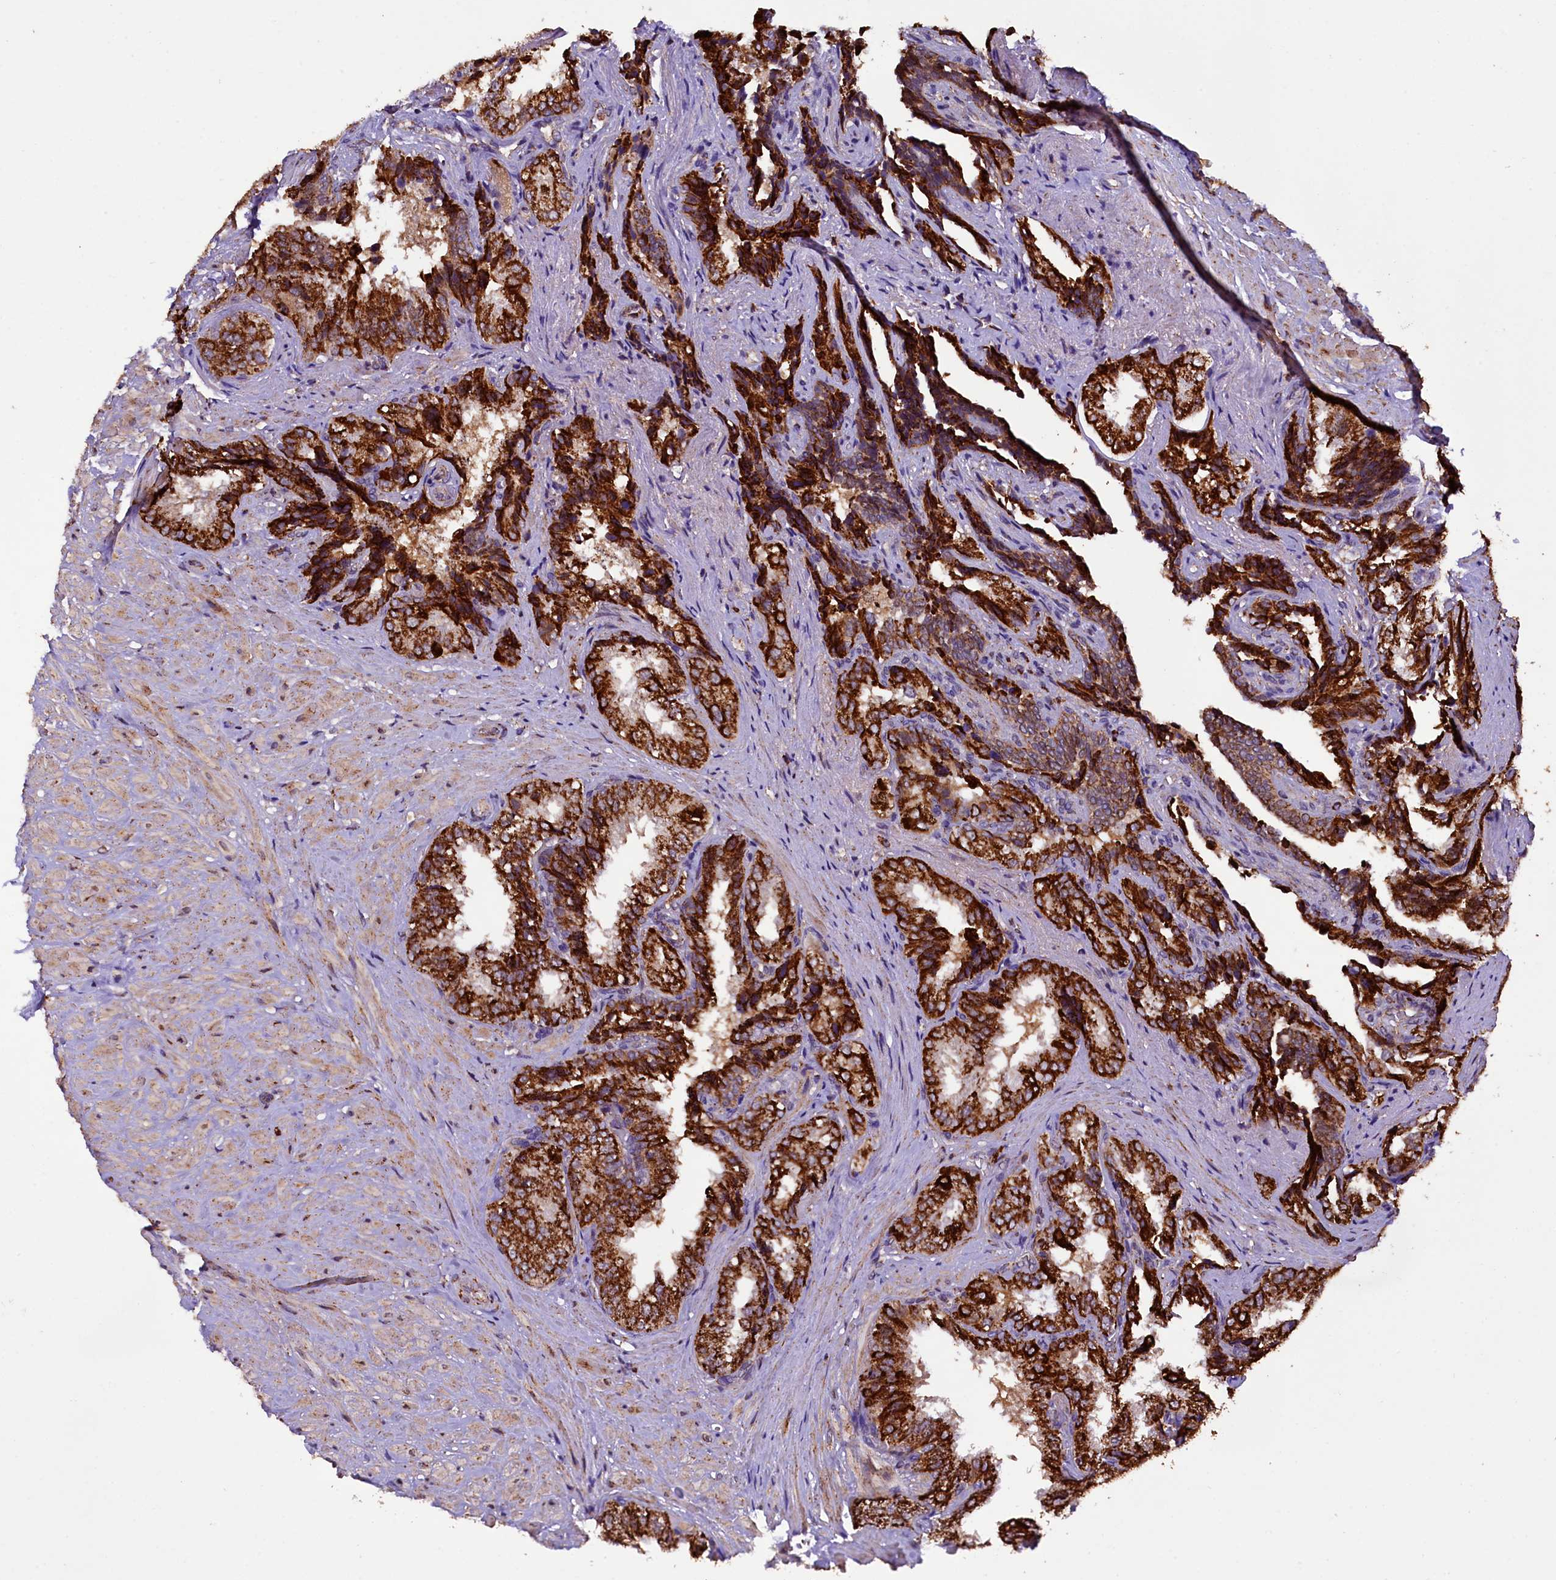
{"staining": {"intensity": "strong", "quantity": ">75%", "location": "cytoplasmic/membranous"}, "tissue": "seminal vesicle", "cell_type": "Glandular cells", "image_type": "normal", "snomed": [{"axis": "morphology", "description": "Normal tissue, NOS"}, {"axis": "topography", "description": "Seminal veicle"}, {"axis": "topography", "description": "Peripheral nerve tissue"}], "caption": "Glandular cells reveal high levels of strong cytoplasmic/membranous positivity in approximately >75% of cells in benign human seminal vesicle. (brown staining indicates protein expression, while blue staining denotes nuclei).", "gene": "KLC2", "patient": {"sex": "male", "age": 63}}